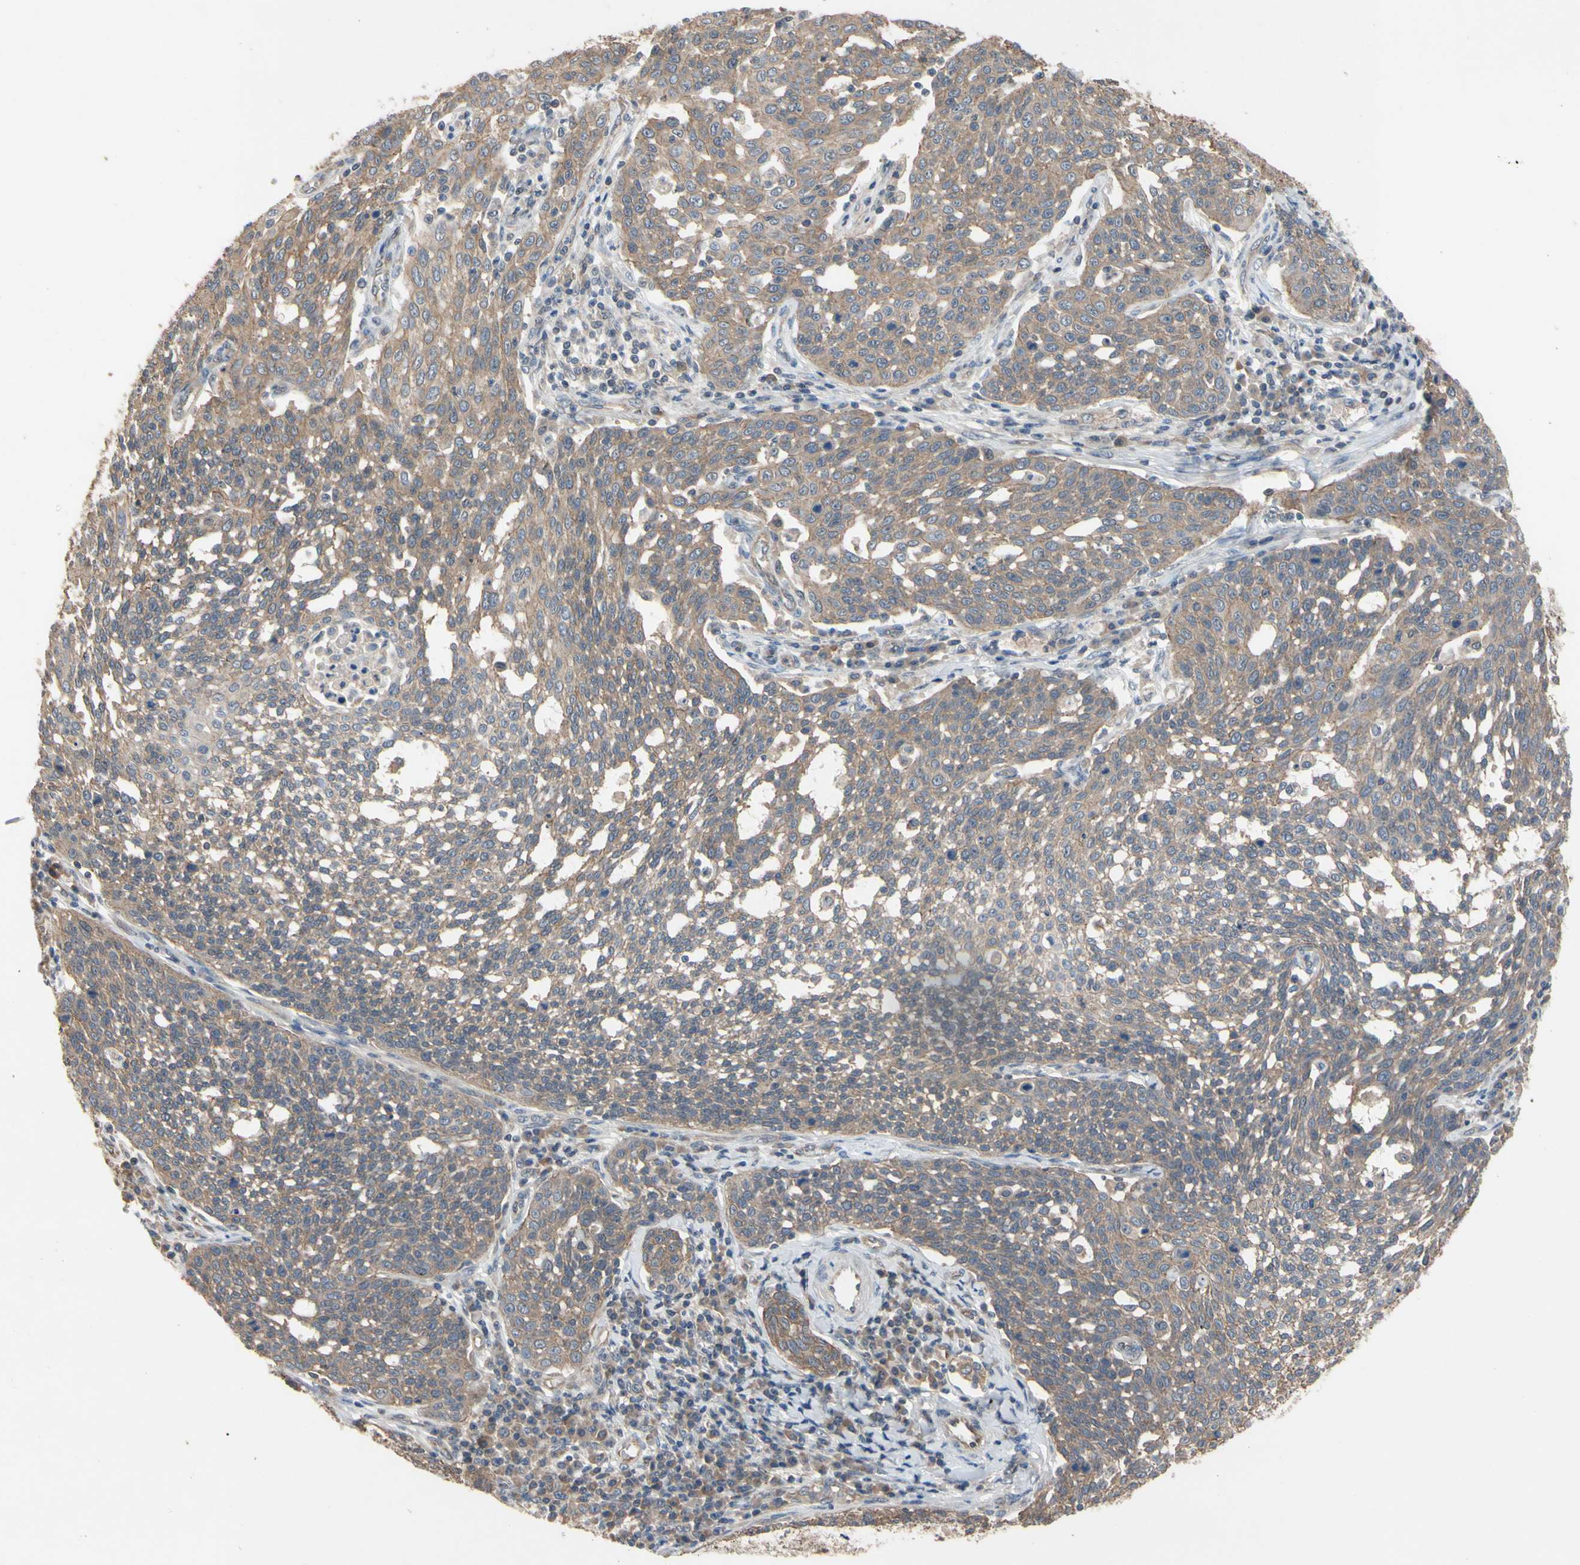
{"staining": {"intensity": "moderate", "quantity": ">75%", "location": "cytoplasmic/membranous"}, "tissue": "cervical cancer", "cell_type": "Tumor cells", "image_type": "cancer", "snomed": [{"axis": "morphology", "description": "Squamous cell carcinoma, NOS"}, {"axis": "topography", "description": "Cervix"}], "caption": "Immunohistochemistry (IHC) image of cervical squamous cell carcinoma stained for a protein (brown), which exhibits medium levels of moderate cytoplasmic/membranous expression in approximately >75% of tumor cells.", "gene": "DPP8", "patient": {"sex": "female", "age": 34}}